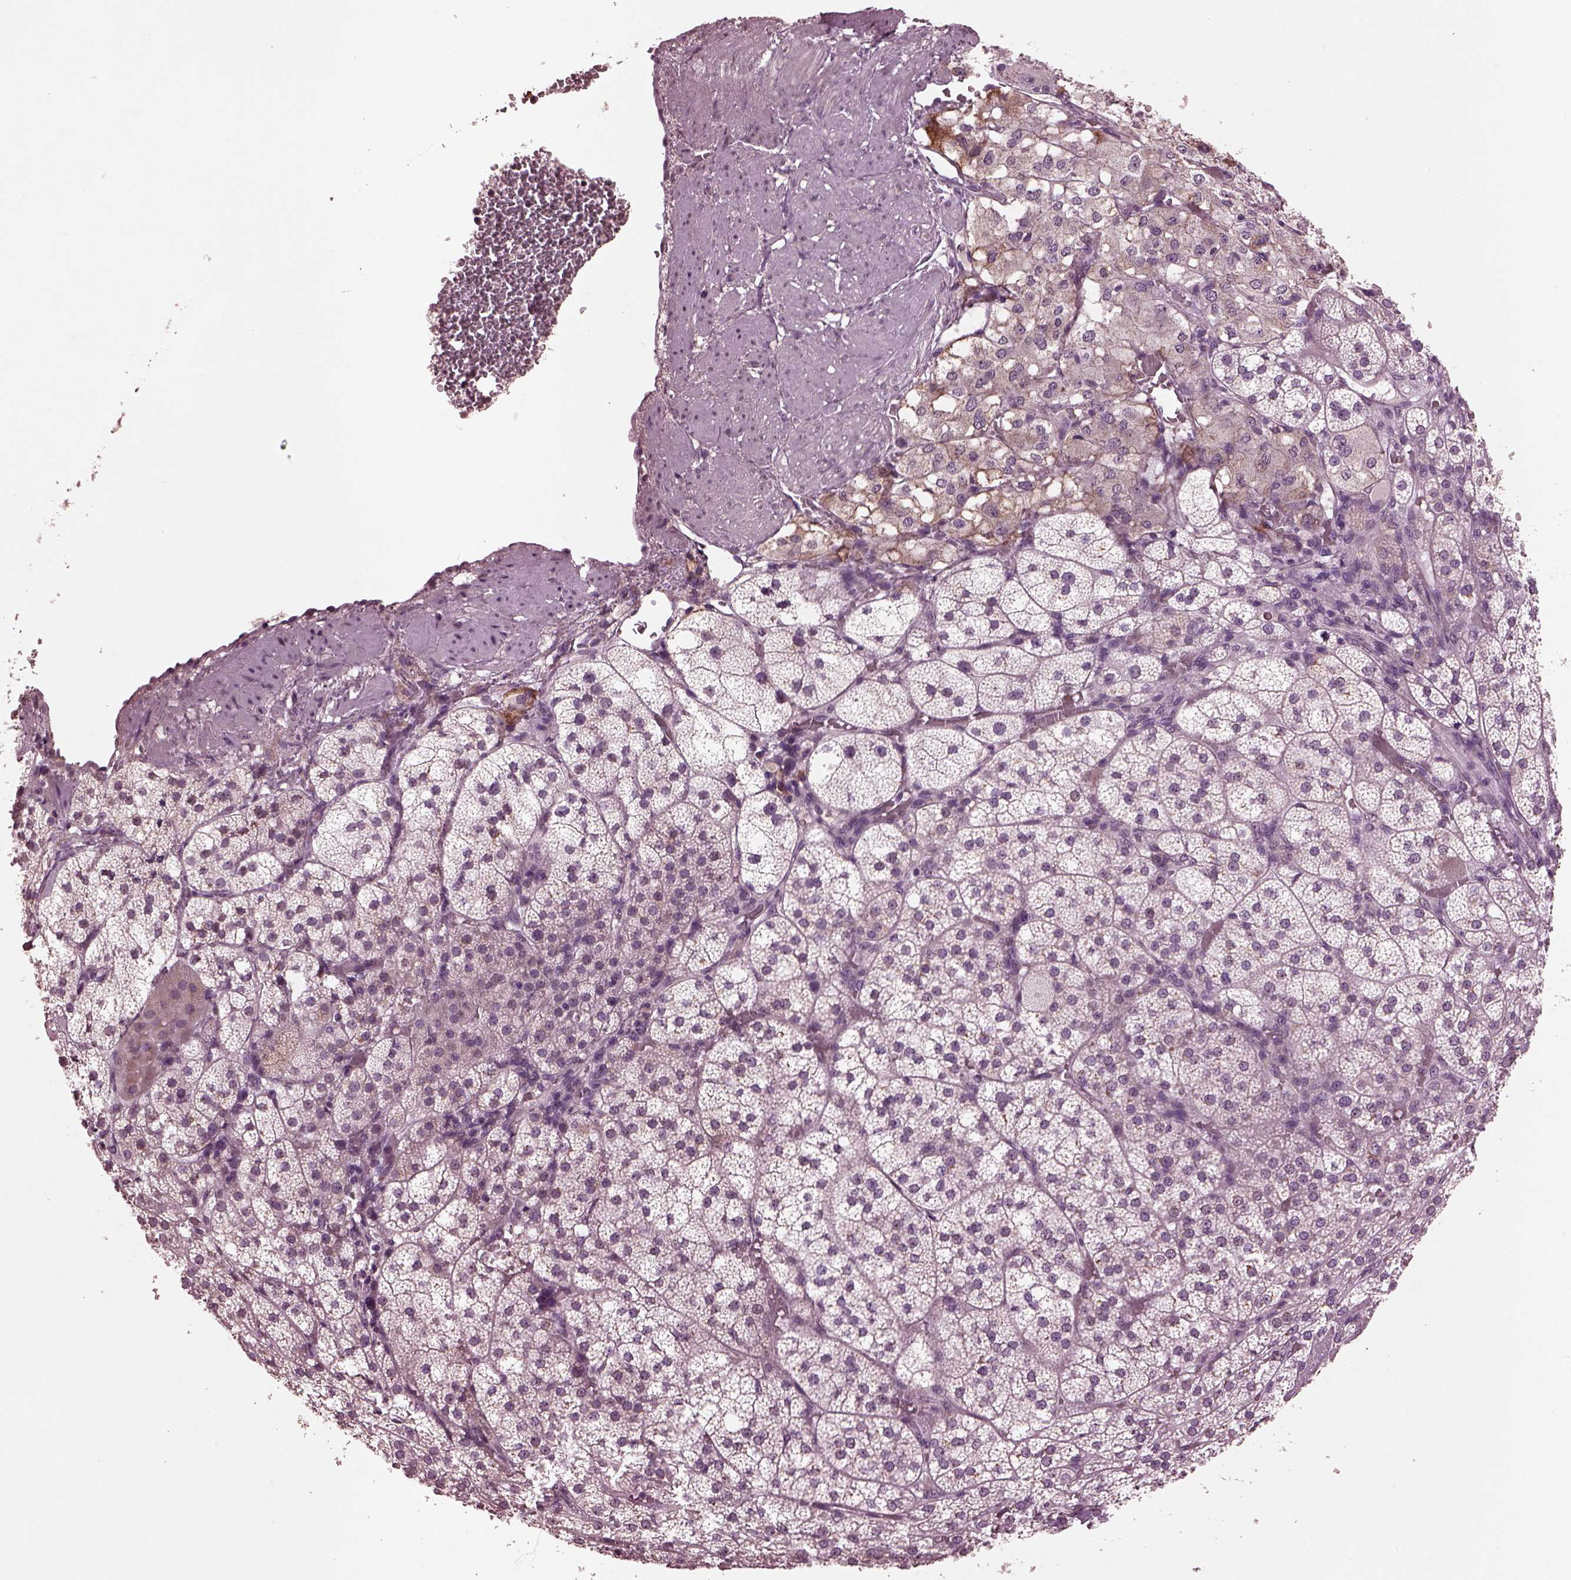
{"staining": {"intensity": "weak", "quantity": "<25%", "location": "cytoplasmic/membranous"}, "tissue": "adrenal gland", "cell_type": "Glandular cells", "image_type": "normal", "snomed": [{"axis": "morphology", "description": "Normal tissue, NOS"}, {"axis": "topography", "description": "Adrenal gland"}], "caption": "There is no significant positivity in glandular cells of adrenal gland. (DAB IHC with hematoxylin counter stain).", "gene": "IL18RAP", "patient": {"sex": "female", "age": 60}}